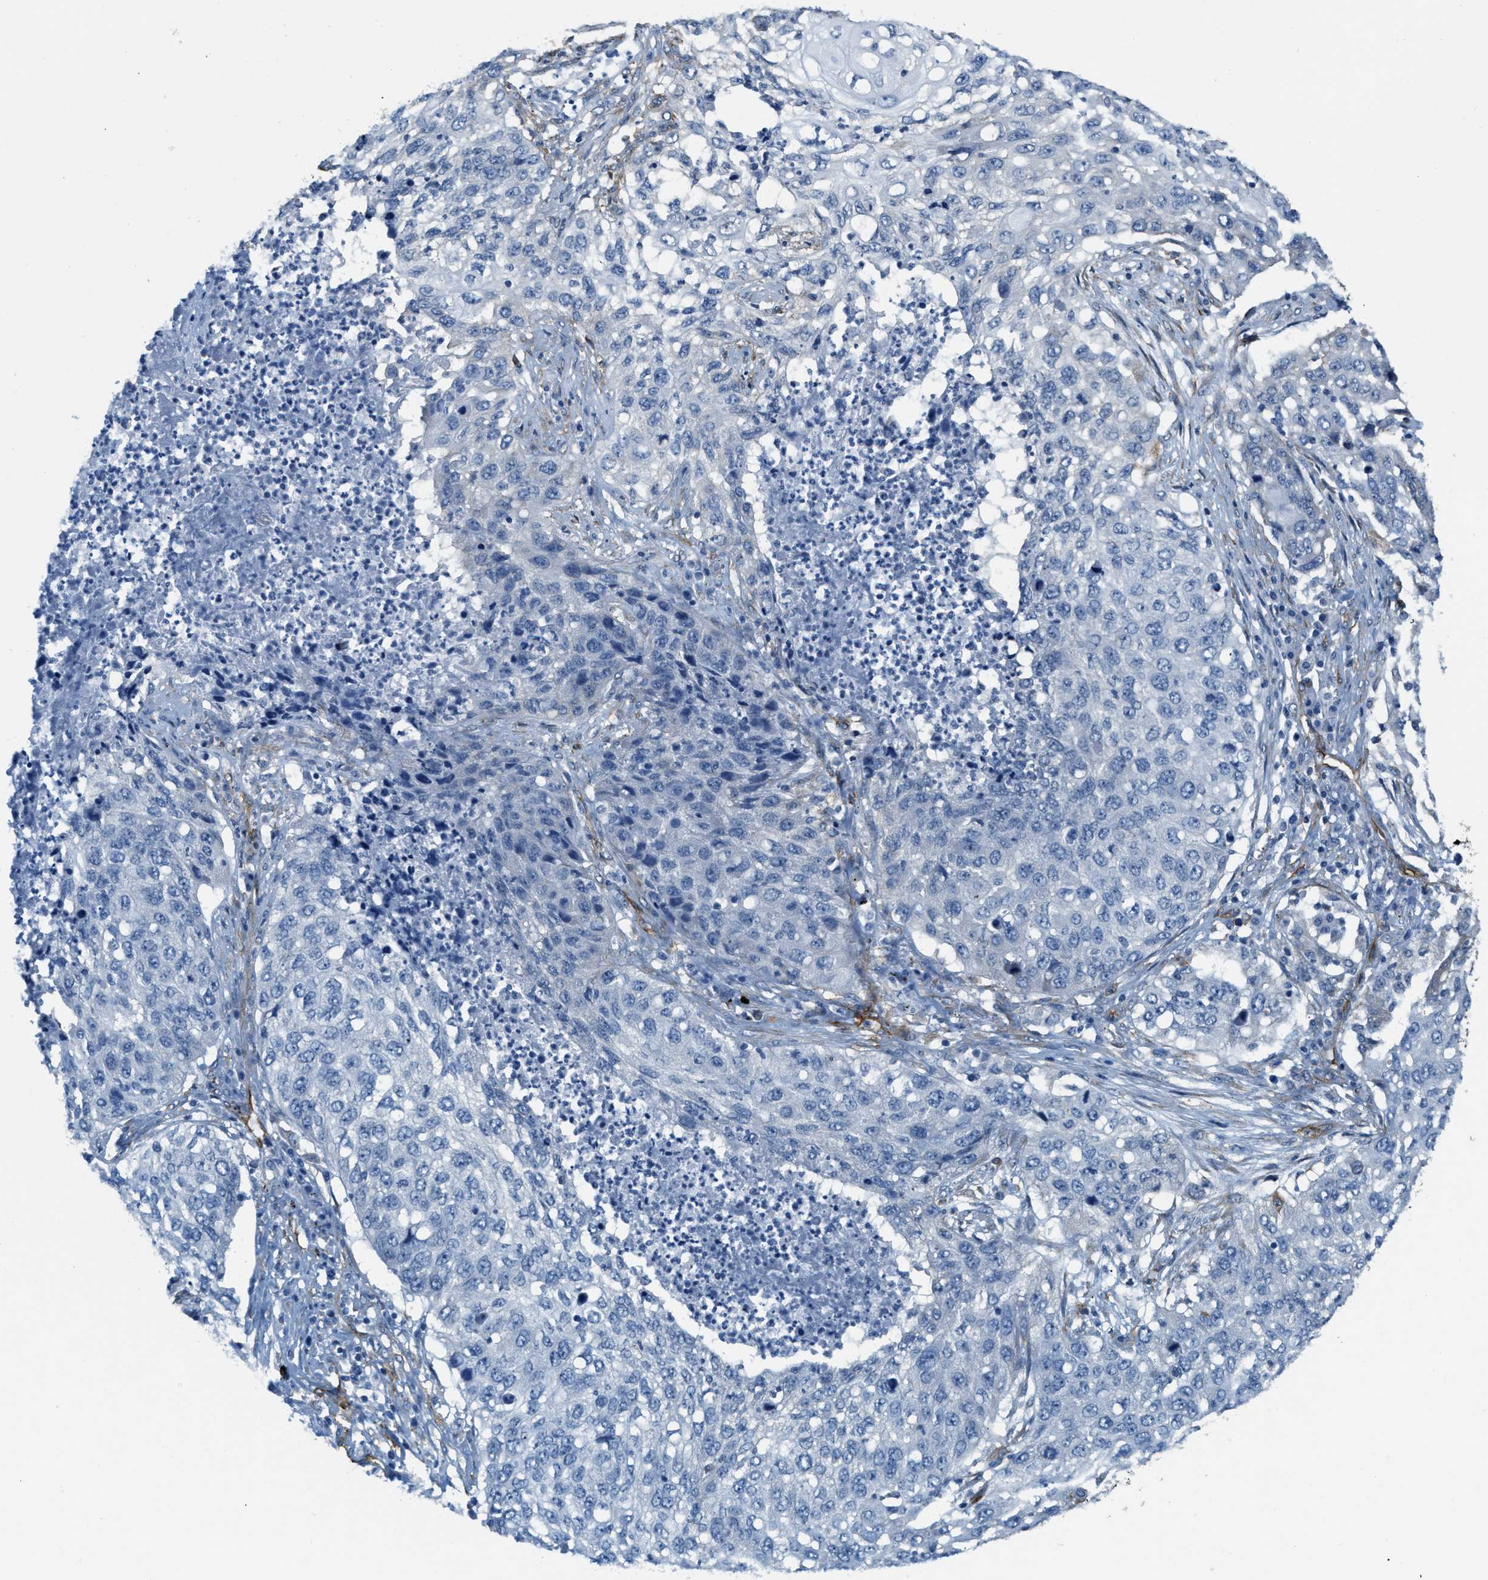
{"staining": {"intensity": "negative", "quantity": "none", "location": "none"}, "tissue": "lung cancer", "cell_type": "Tumor cells", "image_type": "cancer", "snomed": [{"axis": "morphology", "description": "Squamous cell carcinoma, NOS"}, {"axis": "topography", "description": "Lung"}], "caption": "Histopathology image shows no protein positivity in tumor cells of squamous cell carcinoma (lung) tissue.", "gene": "TMEM43", "patient": {"sex": "female", "age": 63}}